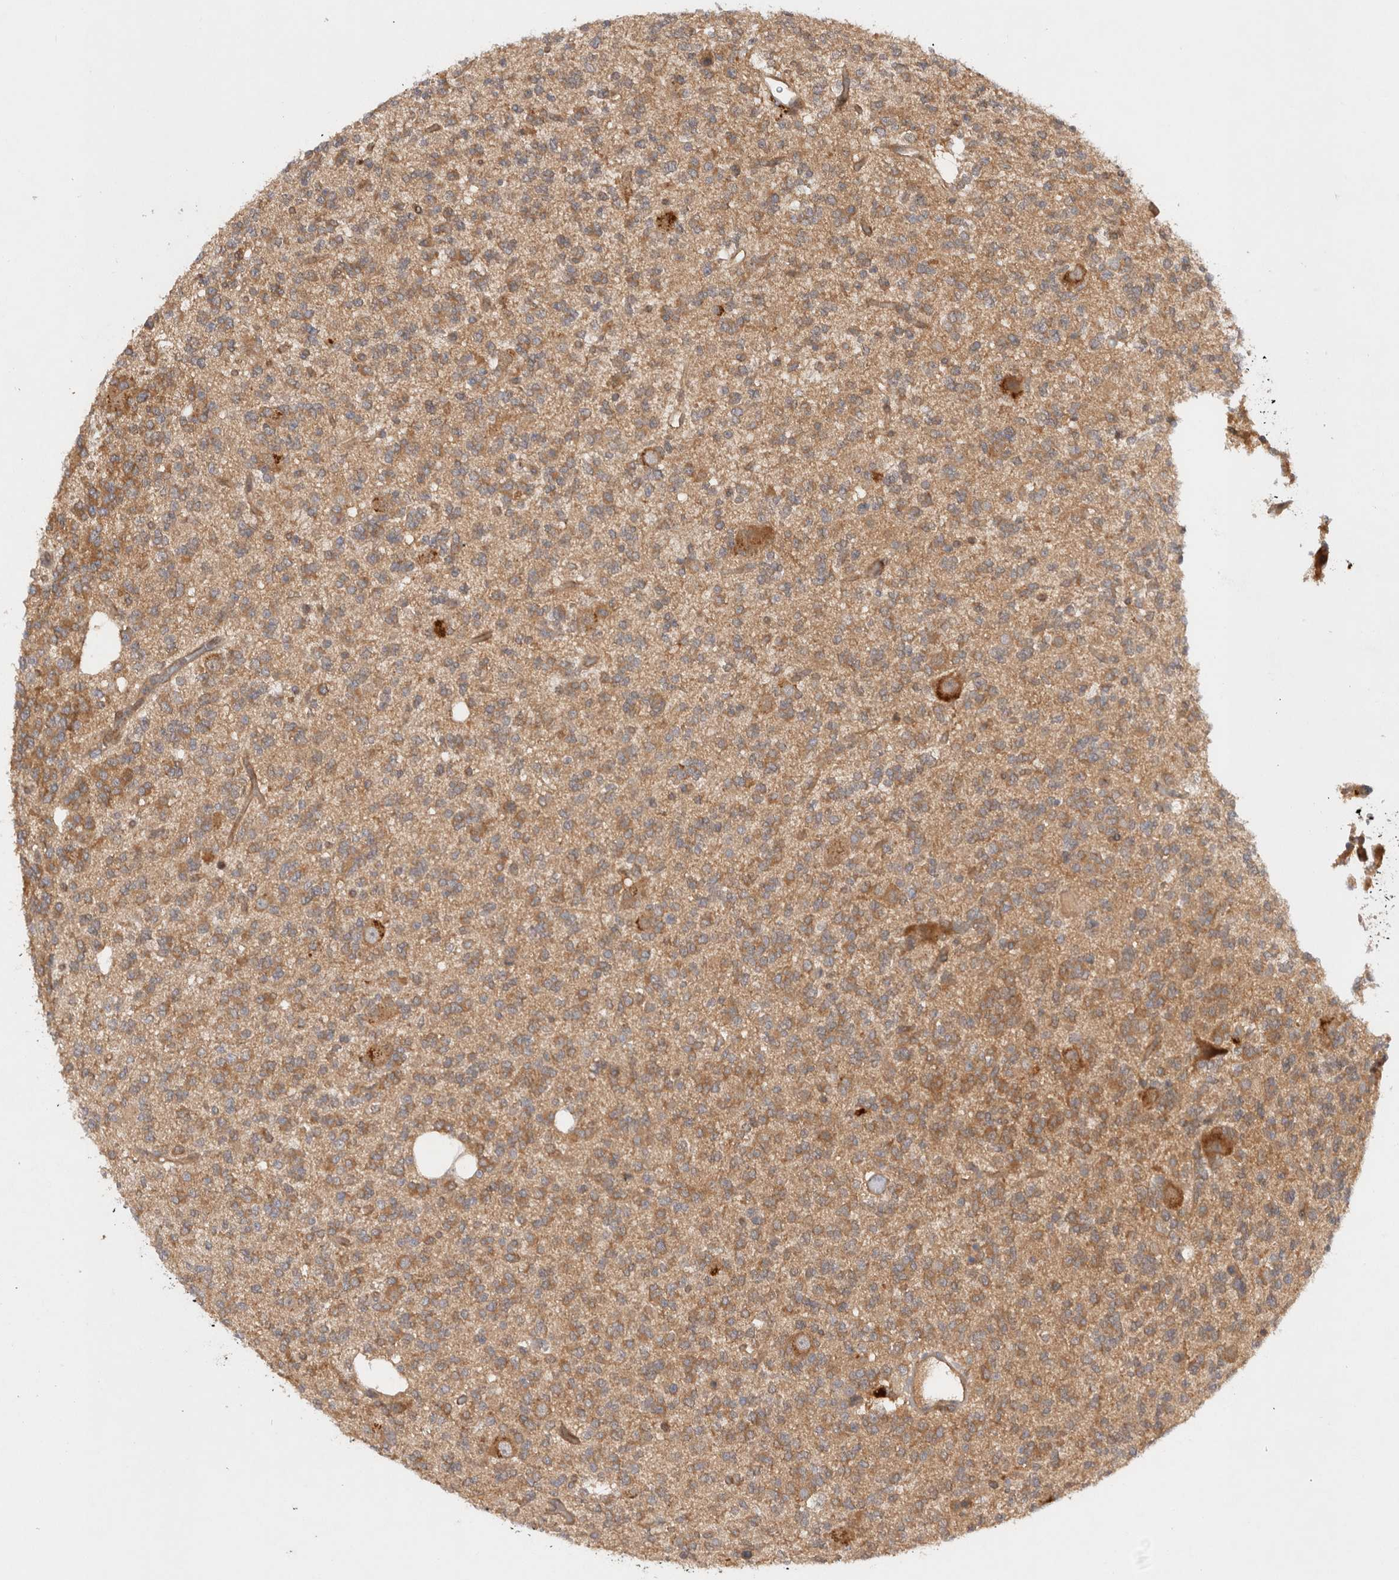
{"staining": {"intensity": "moderate", "quantity": "25%-75%", "location": "cytoplasmic/membranous"}, "tissue": "glioma", "cell_type": "Tumor cells", "image_type": "cancer", "snomed": [{"axis": "morphology", "description": "Glioma, malignant, Low grade"}, {"axis": "topography", "description": "Brain"}], "caption": "Moderate cytoplasmic/membranous expression for a protein is present in about 25%-75% of tumor cells of malignant glioma (low-grade) using immunohistochemistry.", "gene": "HTT", "patient": {"sex": "male", "age": 38}}